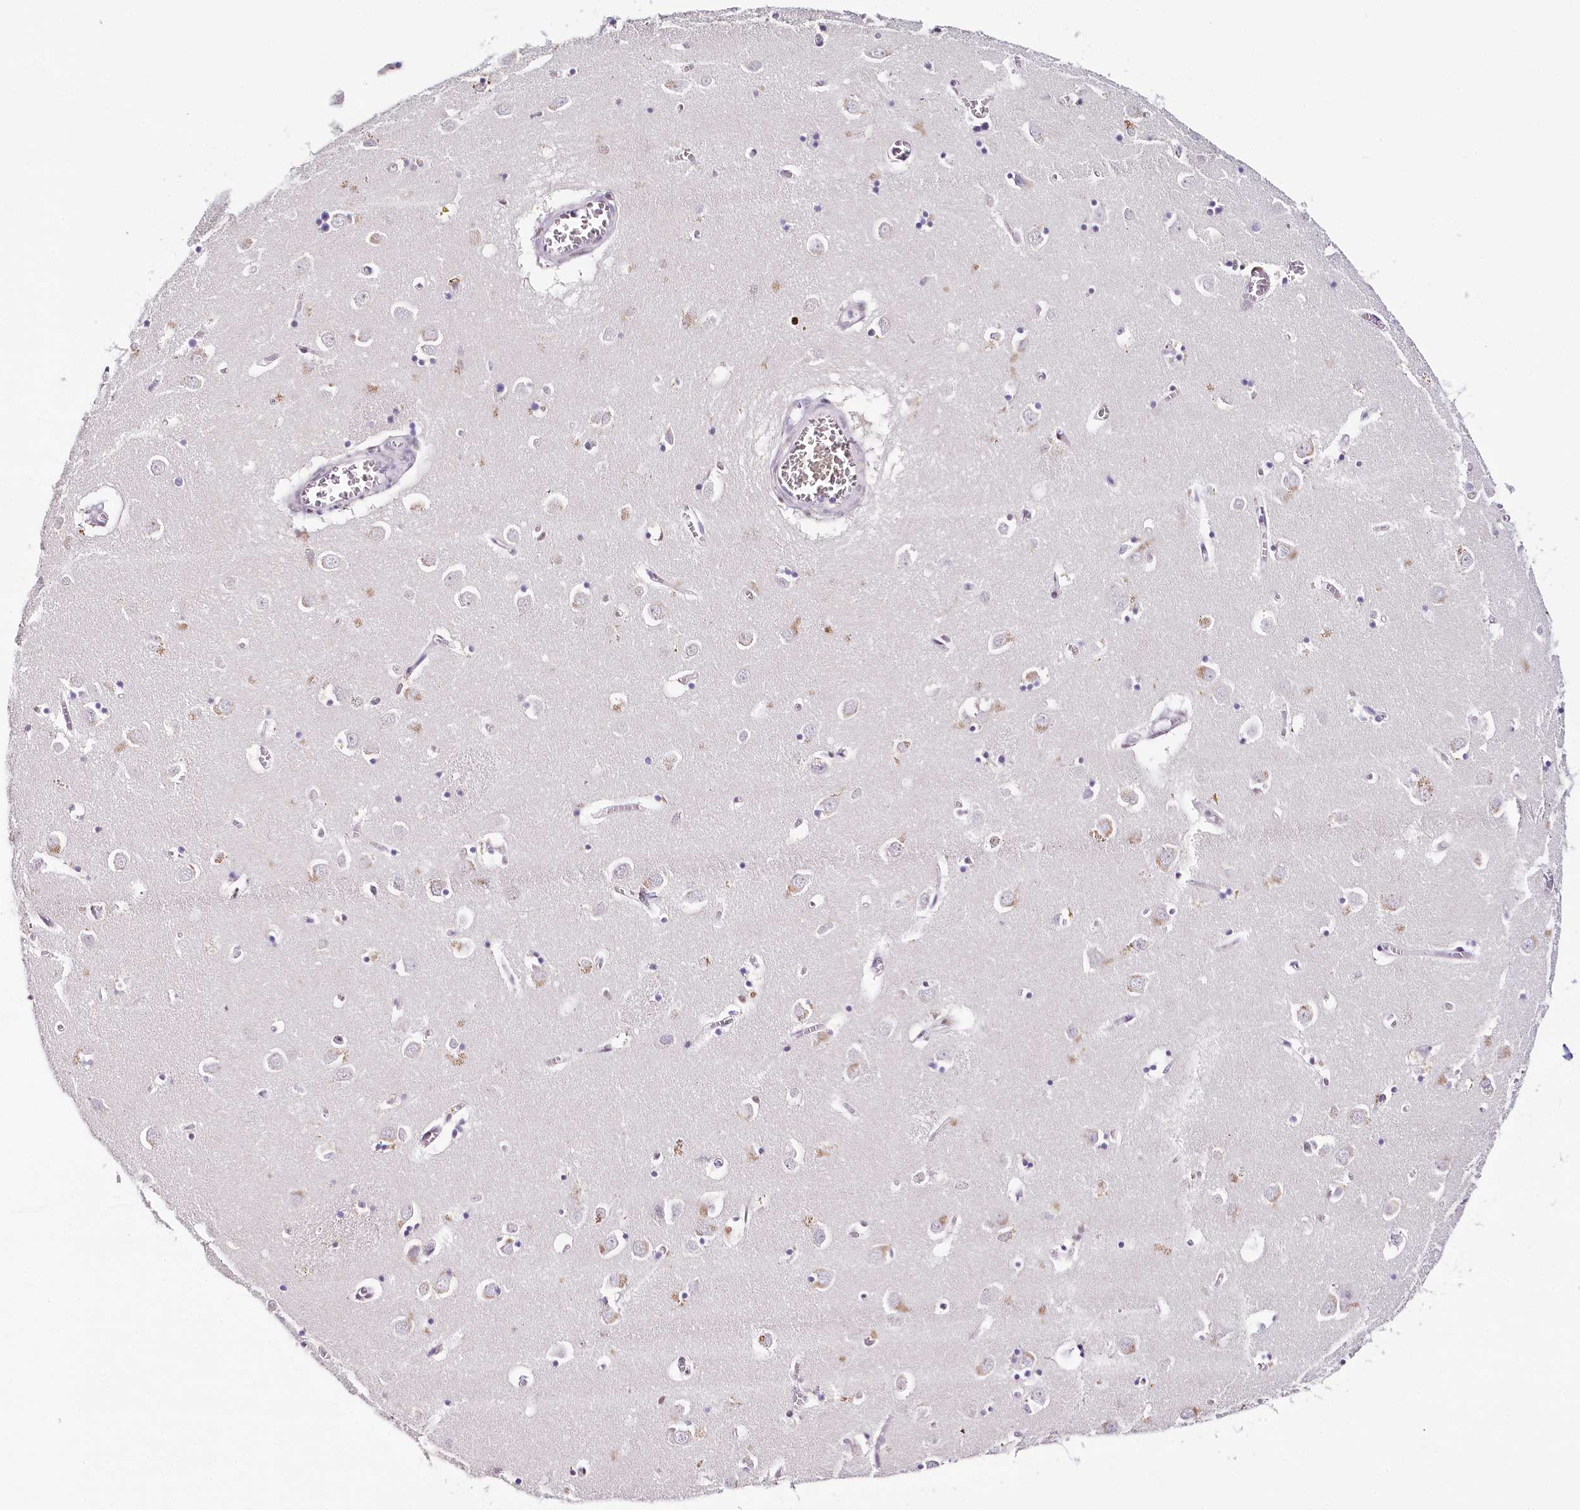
{"staining": {"intensity": "weak", "quantity": "<25%", "location": "nuclear"}, "tissue": "caudate", "cell_type": "Glial cells", "image_type": "normal", "snomed": [{"axis": "morphology", "description": "Normal tissue, NOS"}, {"axis": "topography", "description": "Lateral ventricle wall"}], "caption": "Micrograph shows no protein staining in glial cells of unremarkable caudate. Nuclei are stained in blue.", "gene": "TP53", "patient": {"sex": "male", "age": 70}}